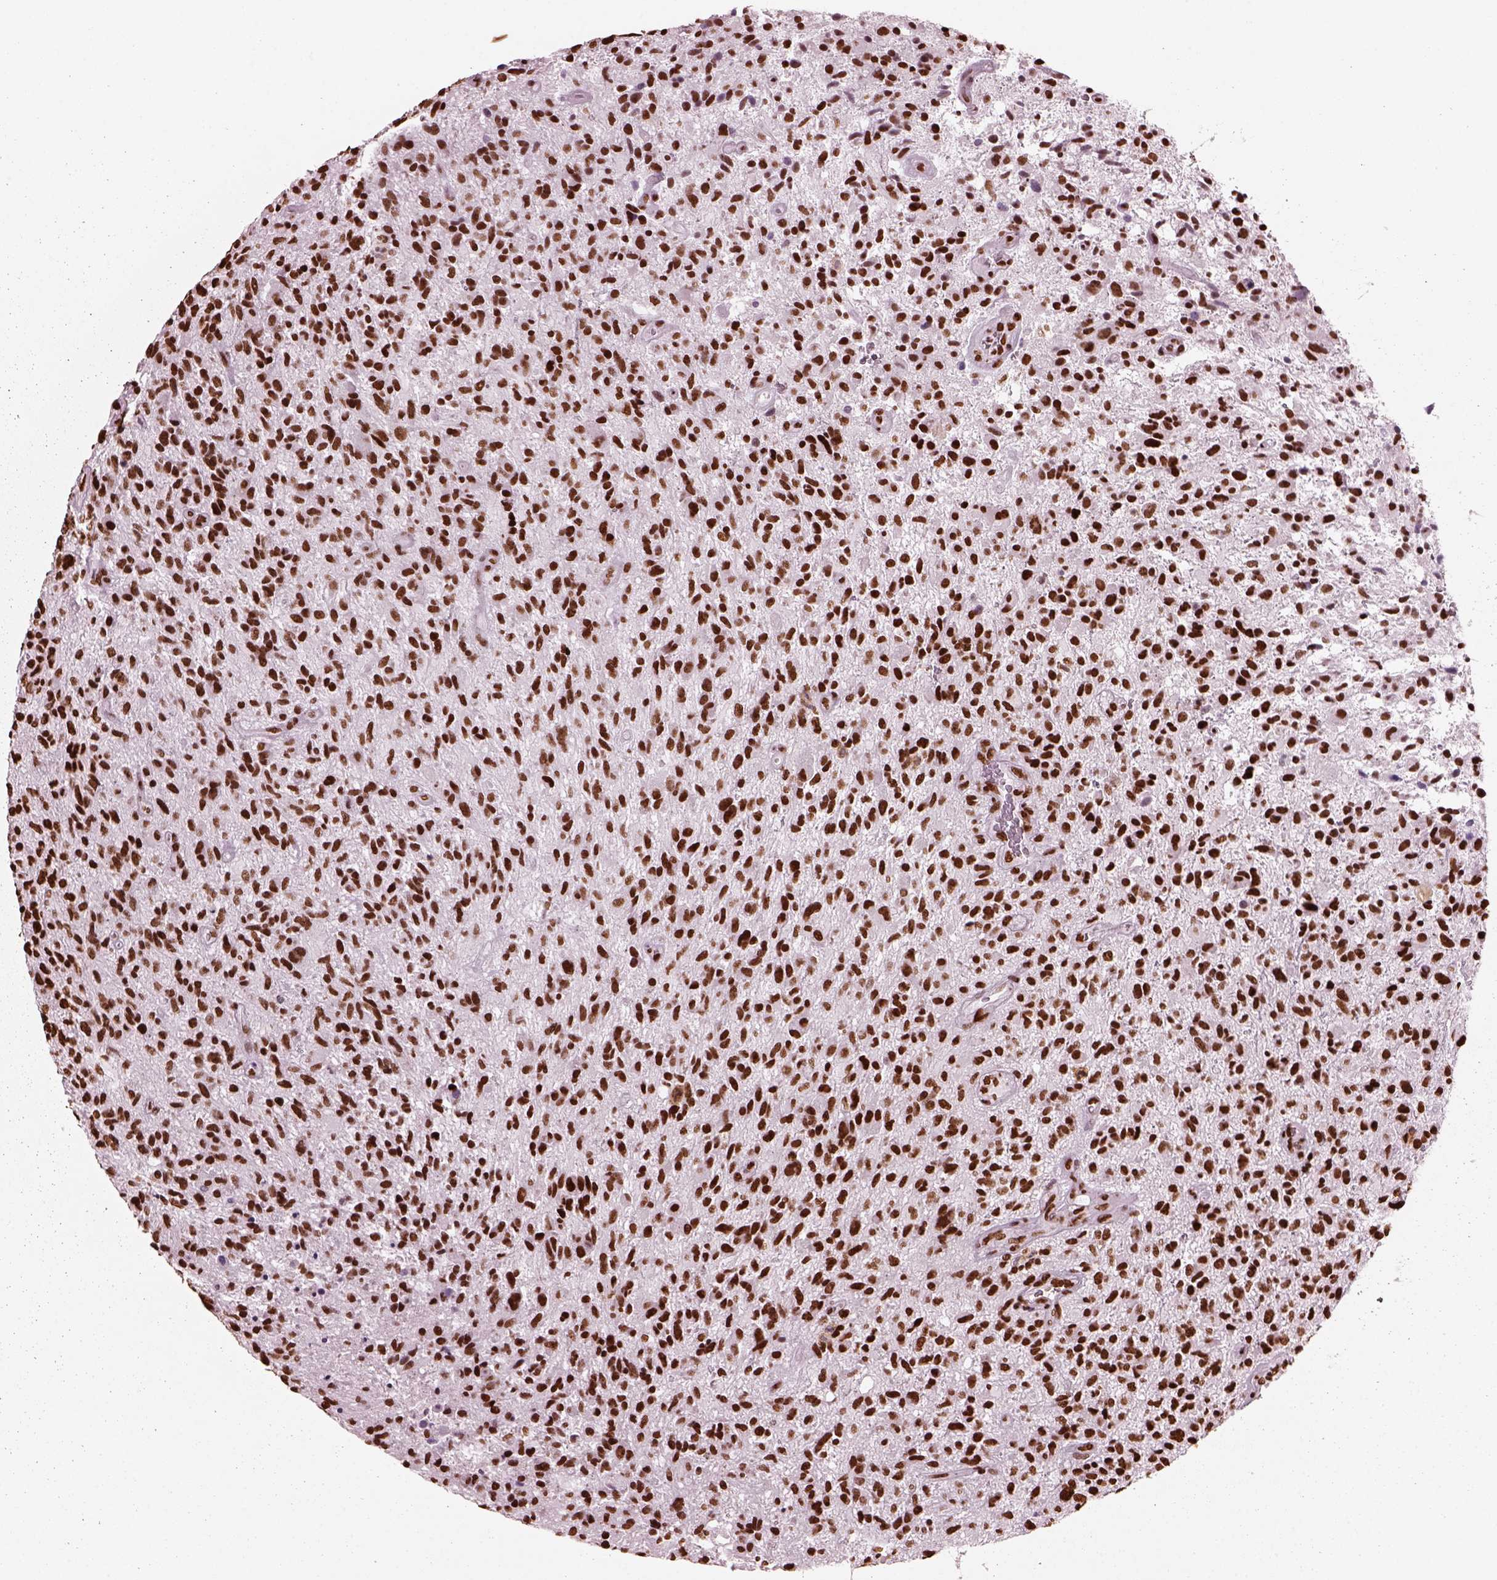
{"staining": {"intensity": "strong", "quantity": ">75%", "location": "nuclear"}, "tissue": "glioma", "cell_type": "Tumor cells", "image_type": "cancer", "snomed": [{"axis": "morphology", "description": "Glioma, malignant, High grade"}, {"axis": "topography", "description": "Brain"}], "caption": "Human glioma stained for a protein (brown) demonstrates strong nuclear positive expression in about >75% of tumor cells.", "gene": "CBFA2T3", "patient": {"sex": "male", "age": 47}}